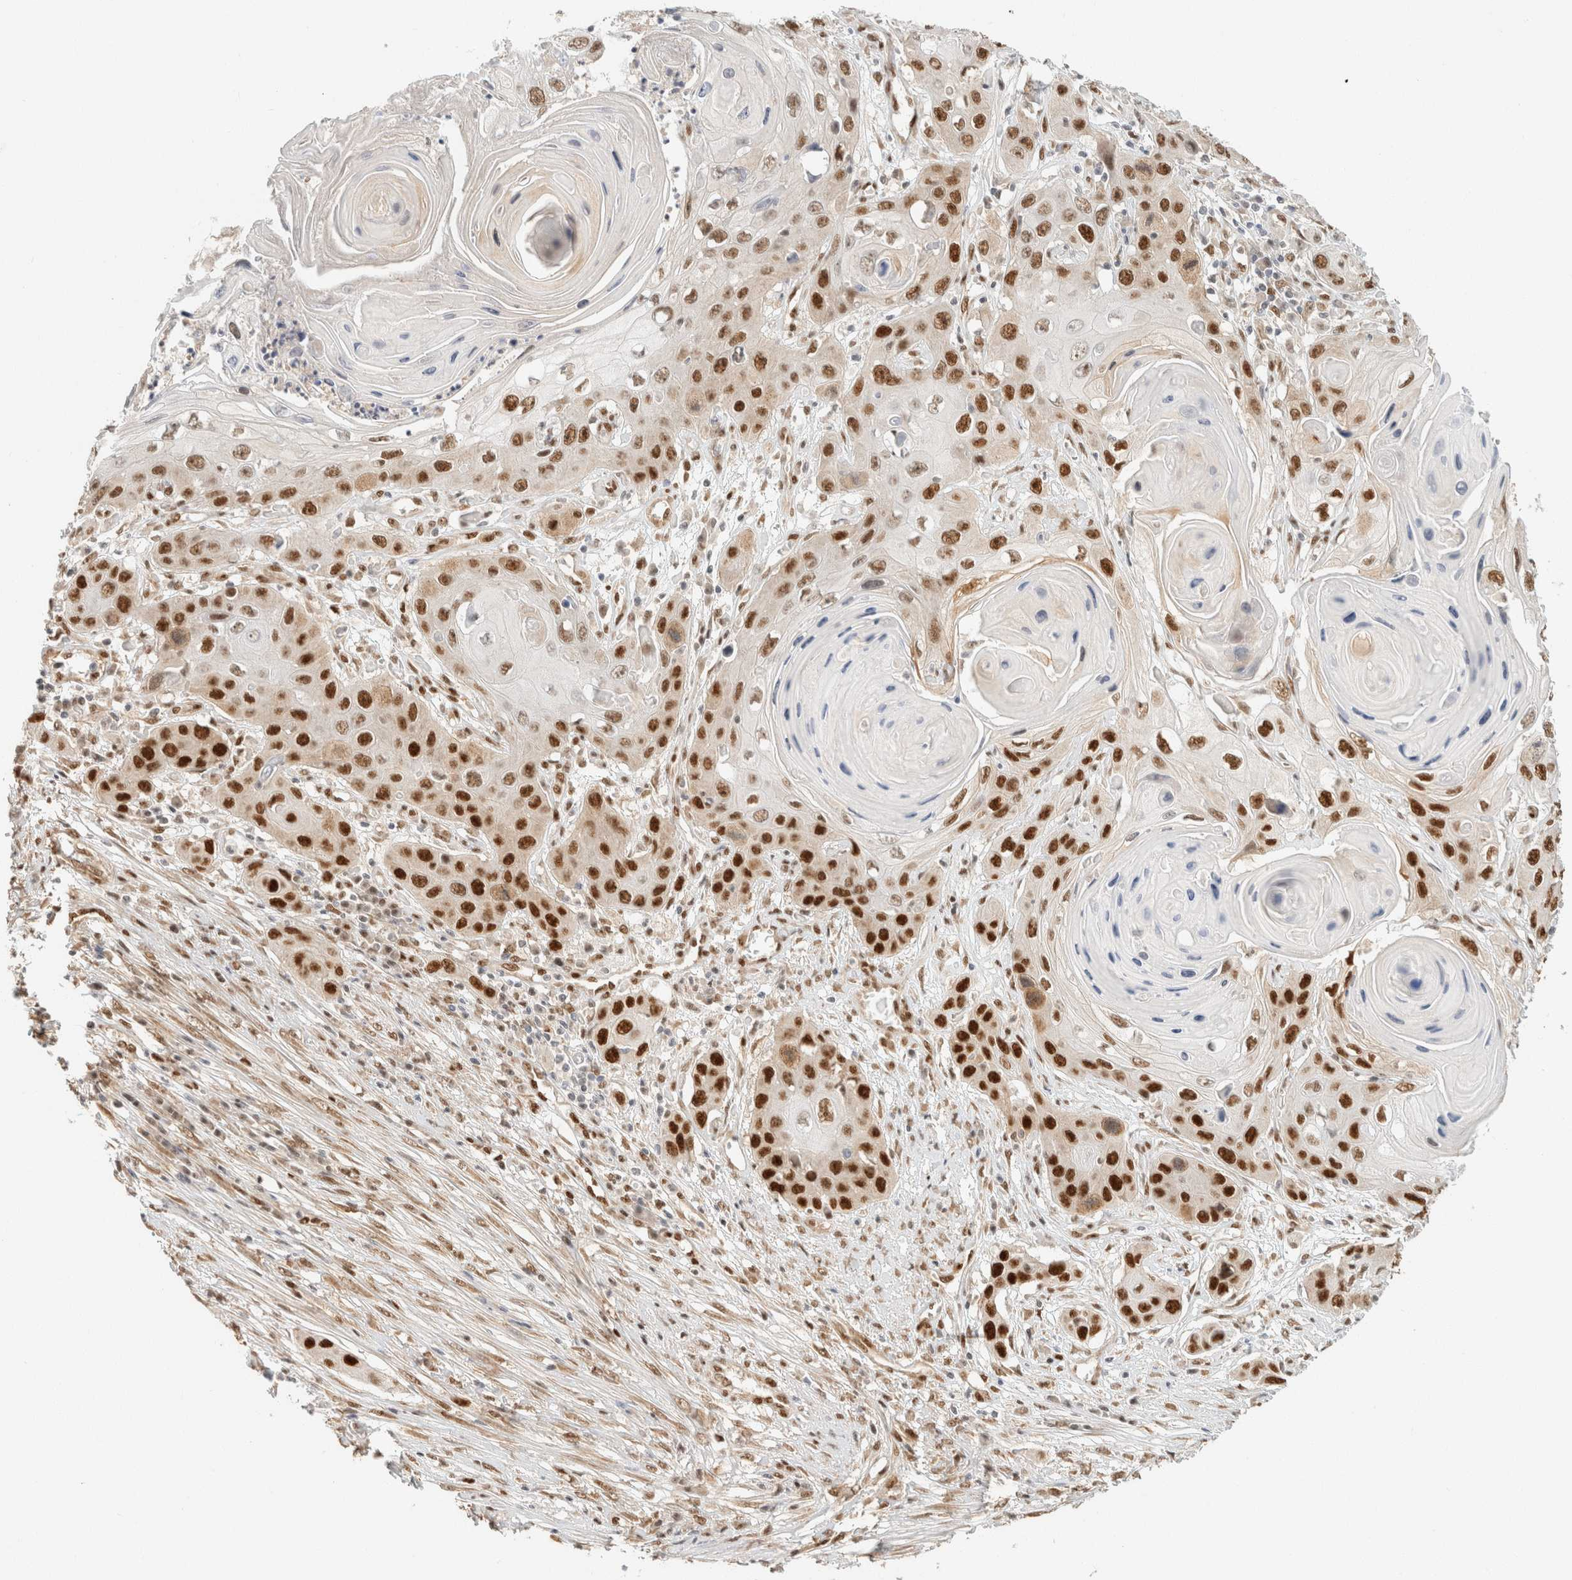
{"staining": {"intensity": "strong", "quantity": ">75%", "location": "nuclear"}, "tissue": "skin cancer", "cell_type": "Tumor cells", "image_type": "cancer", "snomed": [{"axis": "morphology", "description": "Squamous cell carcinoma, NOS"}, {"axis": "topography", "description": "Skin"}], "caption": "Strong nuclear staining is identified in approximately >75% of tumor cells in squamous cell carcinoma (skin).", "gene": "ZNF768", "patient": {"sex": "male", "age": 55}}